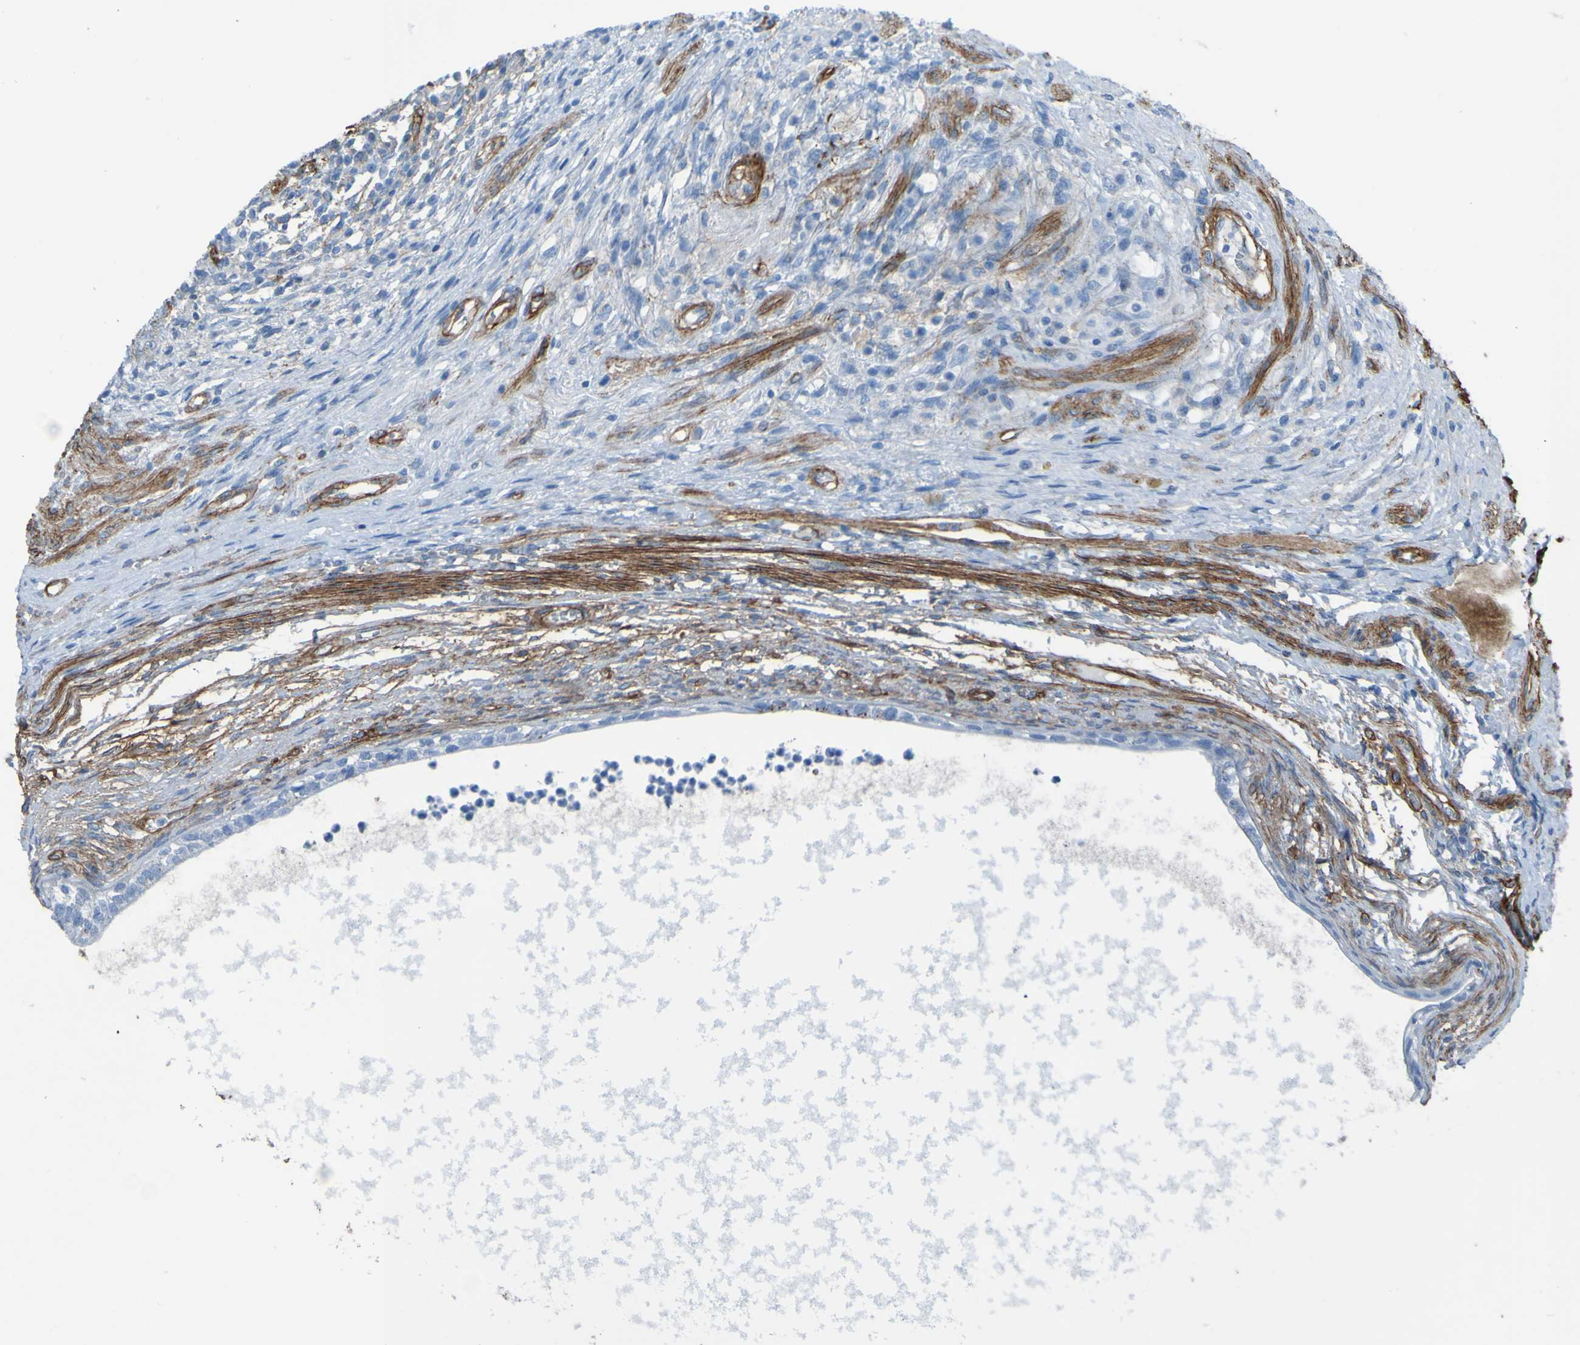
{"staining": {"intensity": "negative", "quantity": "none", "location": "none"}, "tissue": "testis cancer", "cell_type": "Tumor cells", "image_type": "cancer", "snomed": [{"axis": "morphology", "description": "Carcinoma, Embryonal, NOS"}, {"axis": "topography", "description": "Testis"}], "caption": "Protein analysis of testis embryonal carcinoma reveals no significant expression in tumor cells. (Immunohistochemistry, brightfield microscopy, high magnification).", "gene": "COL4A2", "patient": {"sex": "male", "age": 26}}